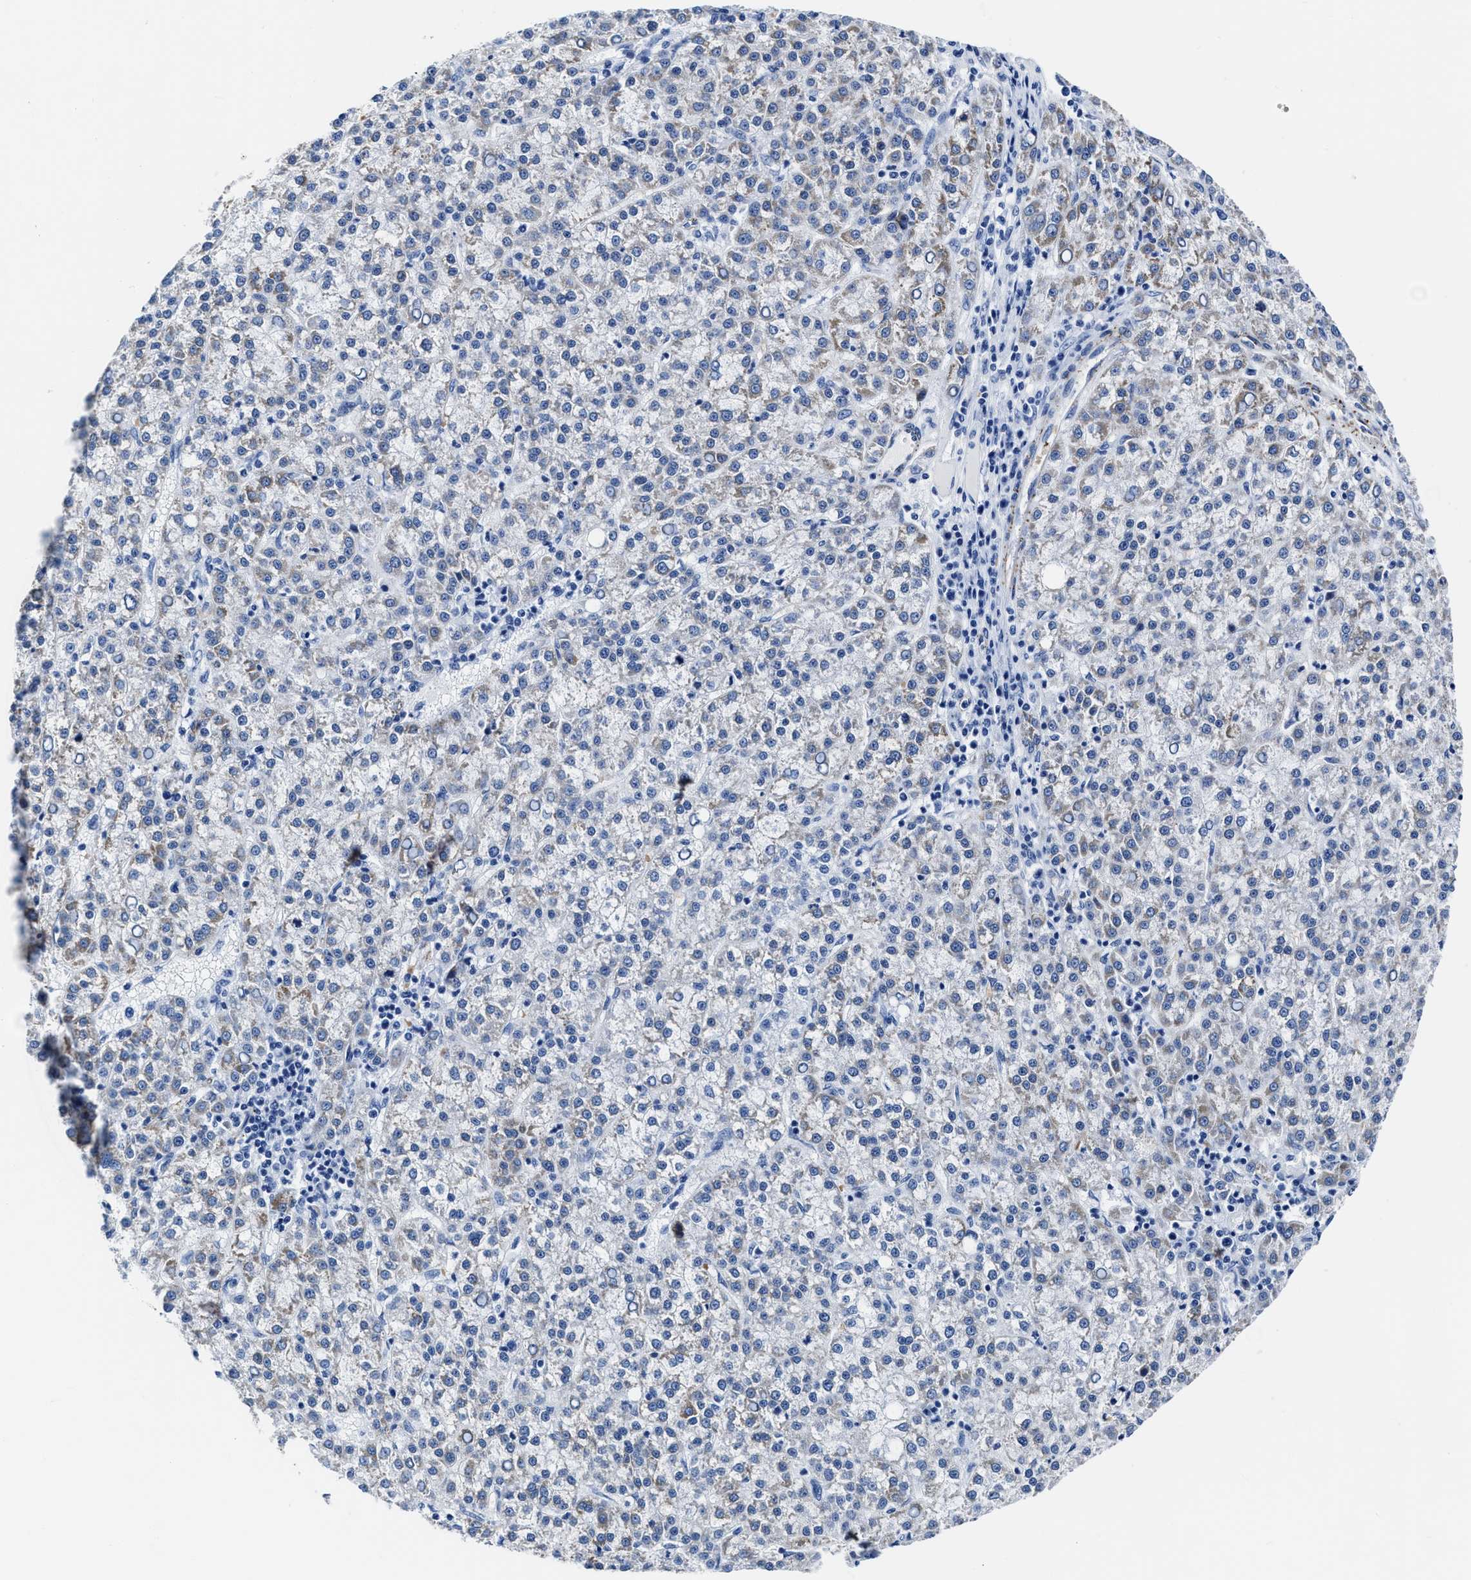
{"staining": {"intensity": "negative", "quantity": "none", "location": "none"}, "tissue": "liver cancer", "cell_type": "Tumor cells", "image_type": "cancer", "snomed": [{"axis": "morphology", "description": "Carcinoma, Hepatocellular, NOS"}, {"axis": "topography", "description": "Liver"}], "caption": "The IHC histopathology image has no significant staining in tumor cells of liver hepatocellular carcinoma tissue.", "gene": "KCNMB3", "patient": {"sex": "female", "age": 58}}